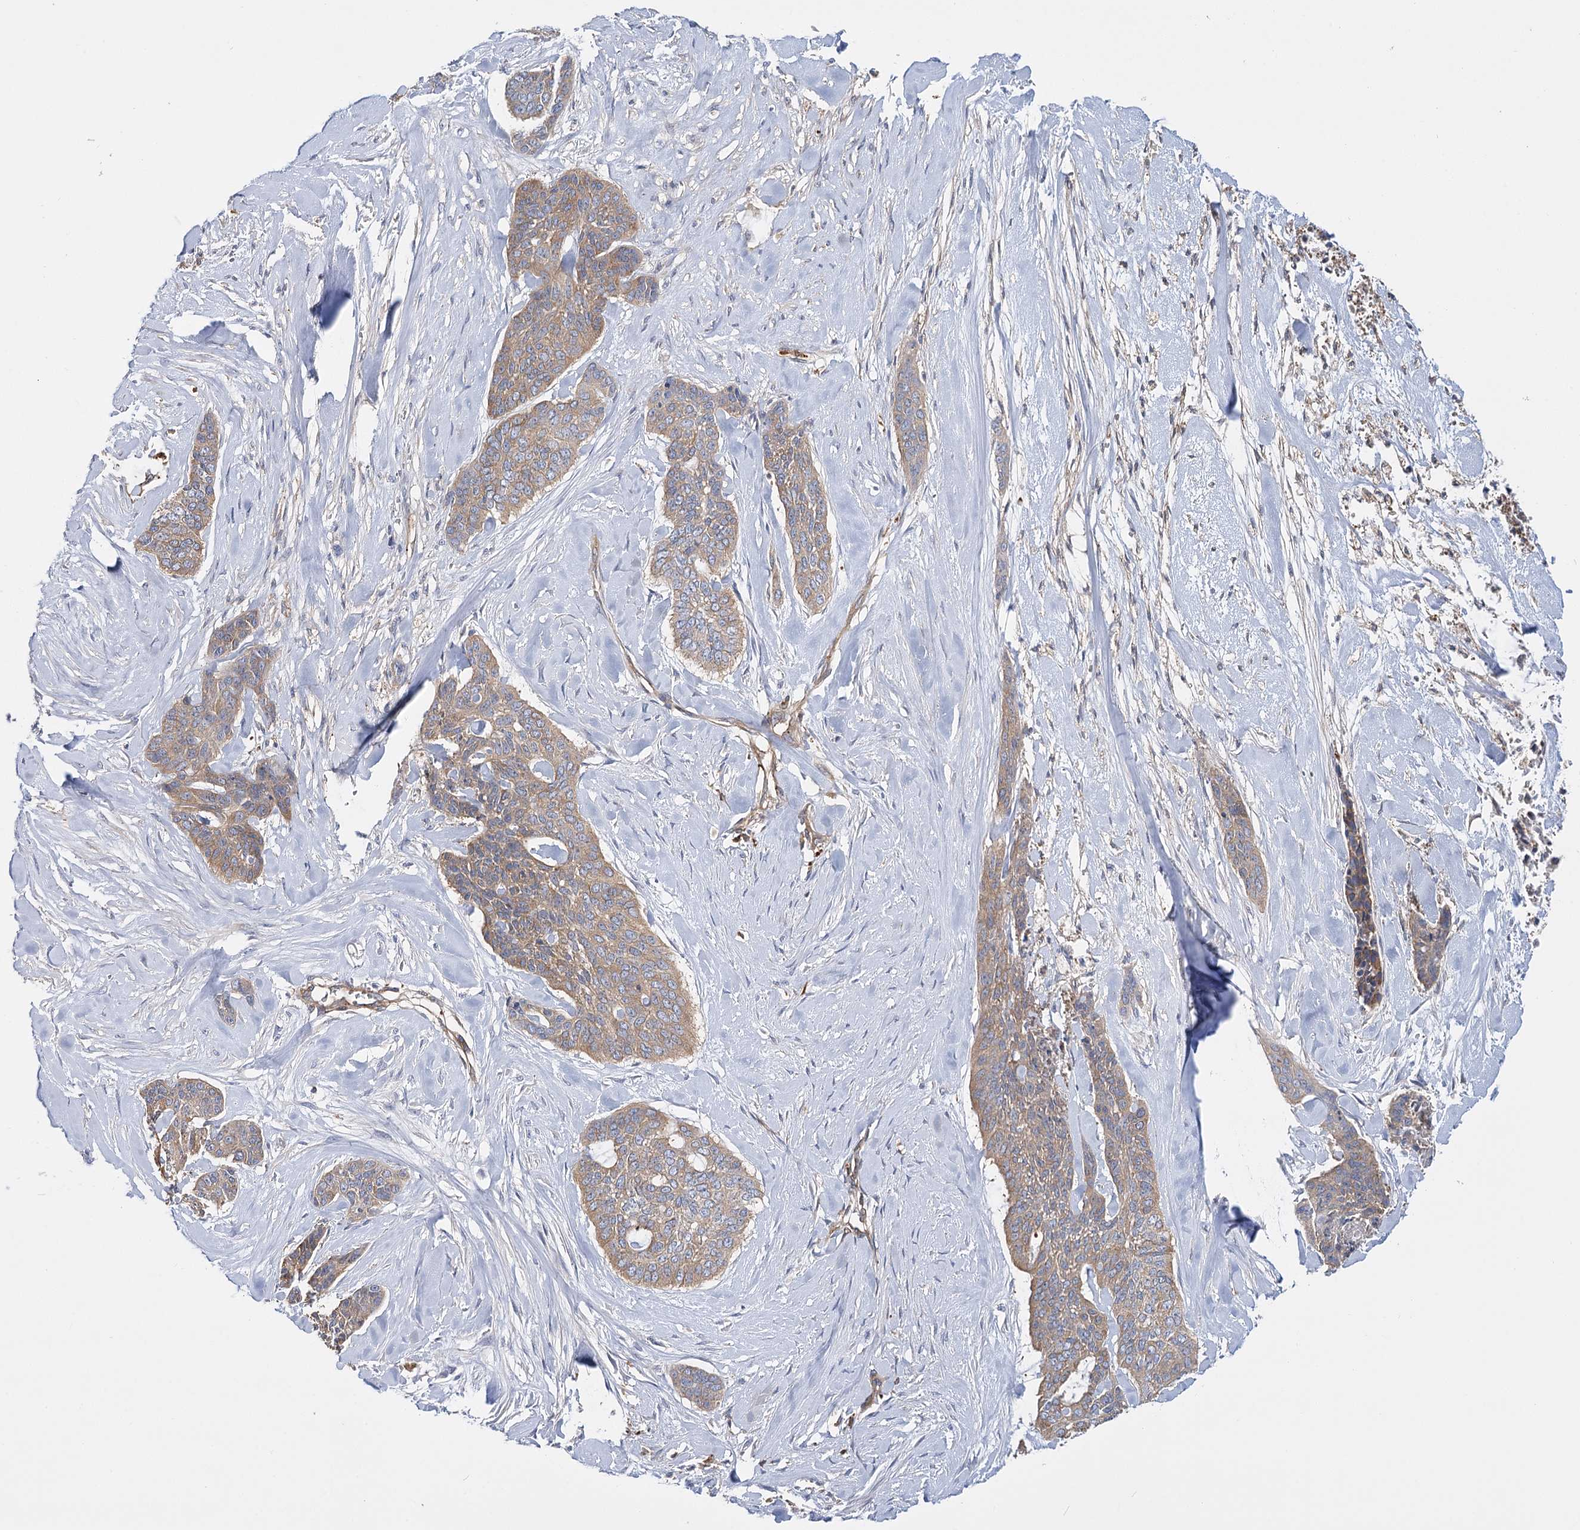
{"staining": {"intensity": "weak", "quantity": ">75%", "location": "cytoplasmic/membranous"}, "tissue": "skin cancer", "cell_type": "Tumor cells", "image_type": "cancer", "snomed": [{"axis": "morphology", "description": "Basal cell carcinoma"}, {"axis": "topography", "description": "Skin"}], "caption": "Immunohistochemical staining of skin basal cell carcinoma displays weak cytoplasmic/membranous protein positivity in about >75% of tumor cells. The staining was performed using DAB, with brown indicating positive protein expression. Nuclei are stained blue with hematoxylin.", "gene": "GUSB", "patient": {"sex": "female", "age": 64}}